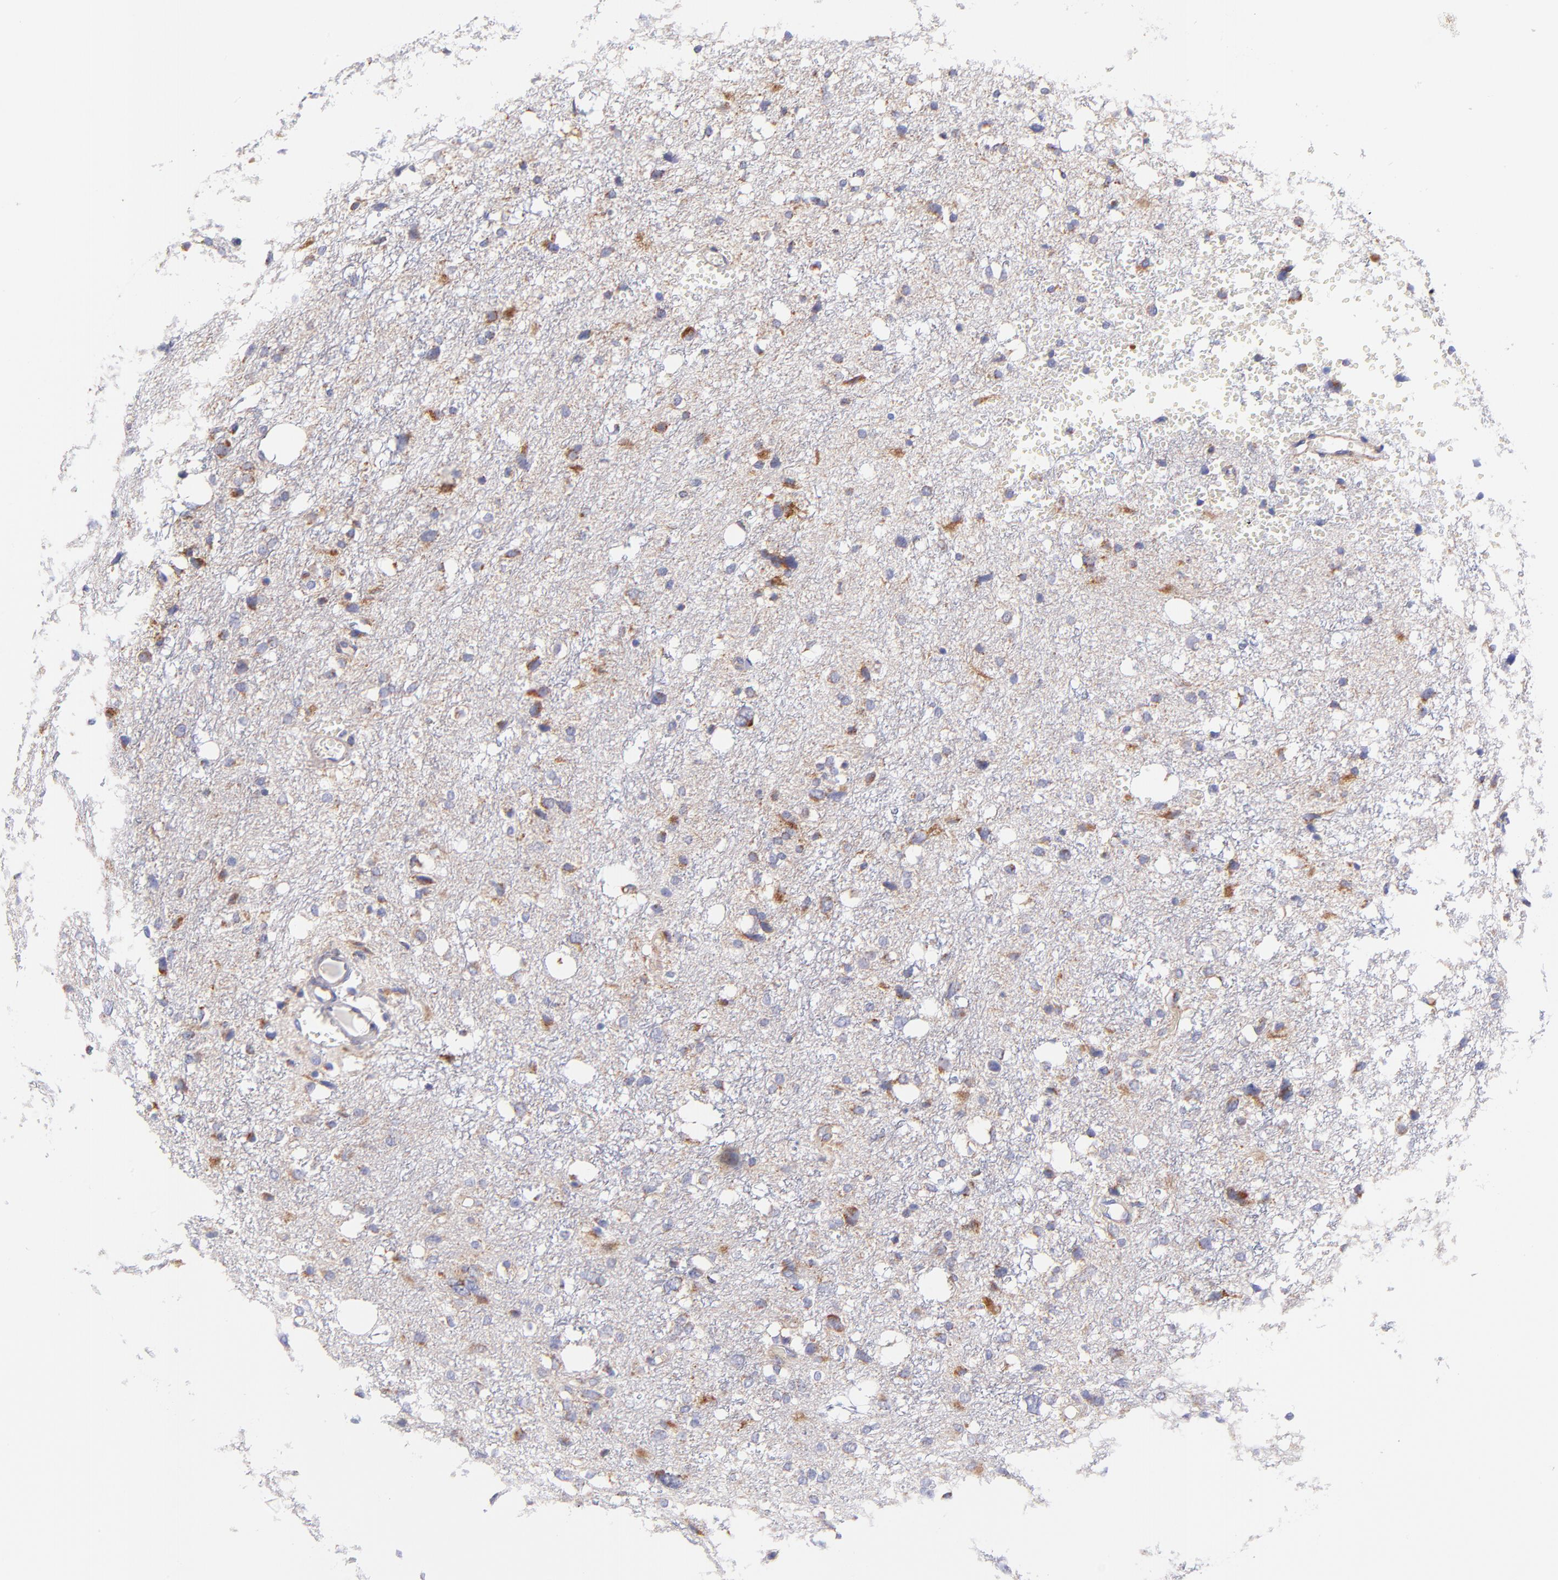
{"staining": {"intensity": "weak", "quantity": "<25%", "location": "cytoplasmic/membranous"}, "tissue": "glioma", "cell_type": "Tumor cells", "image_type": "cancer", "snomed": [{"axis": "morphology", "description": "Glioma, malignant, High grade"}, {"axis": "topography", "description": "Brain"}], "caption": "This micrograph is of malignant high-grade glioma stained with IHC to label a protein in brown with the nuclei are counter-stained blue. There is no staining in tumor cells.", "gene": "NDUFB7", "patient": {"sex": "female", "age": 59}}